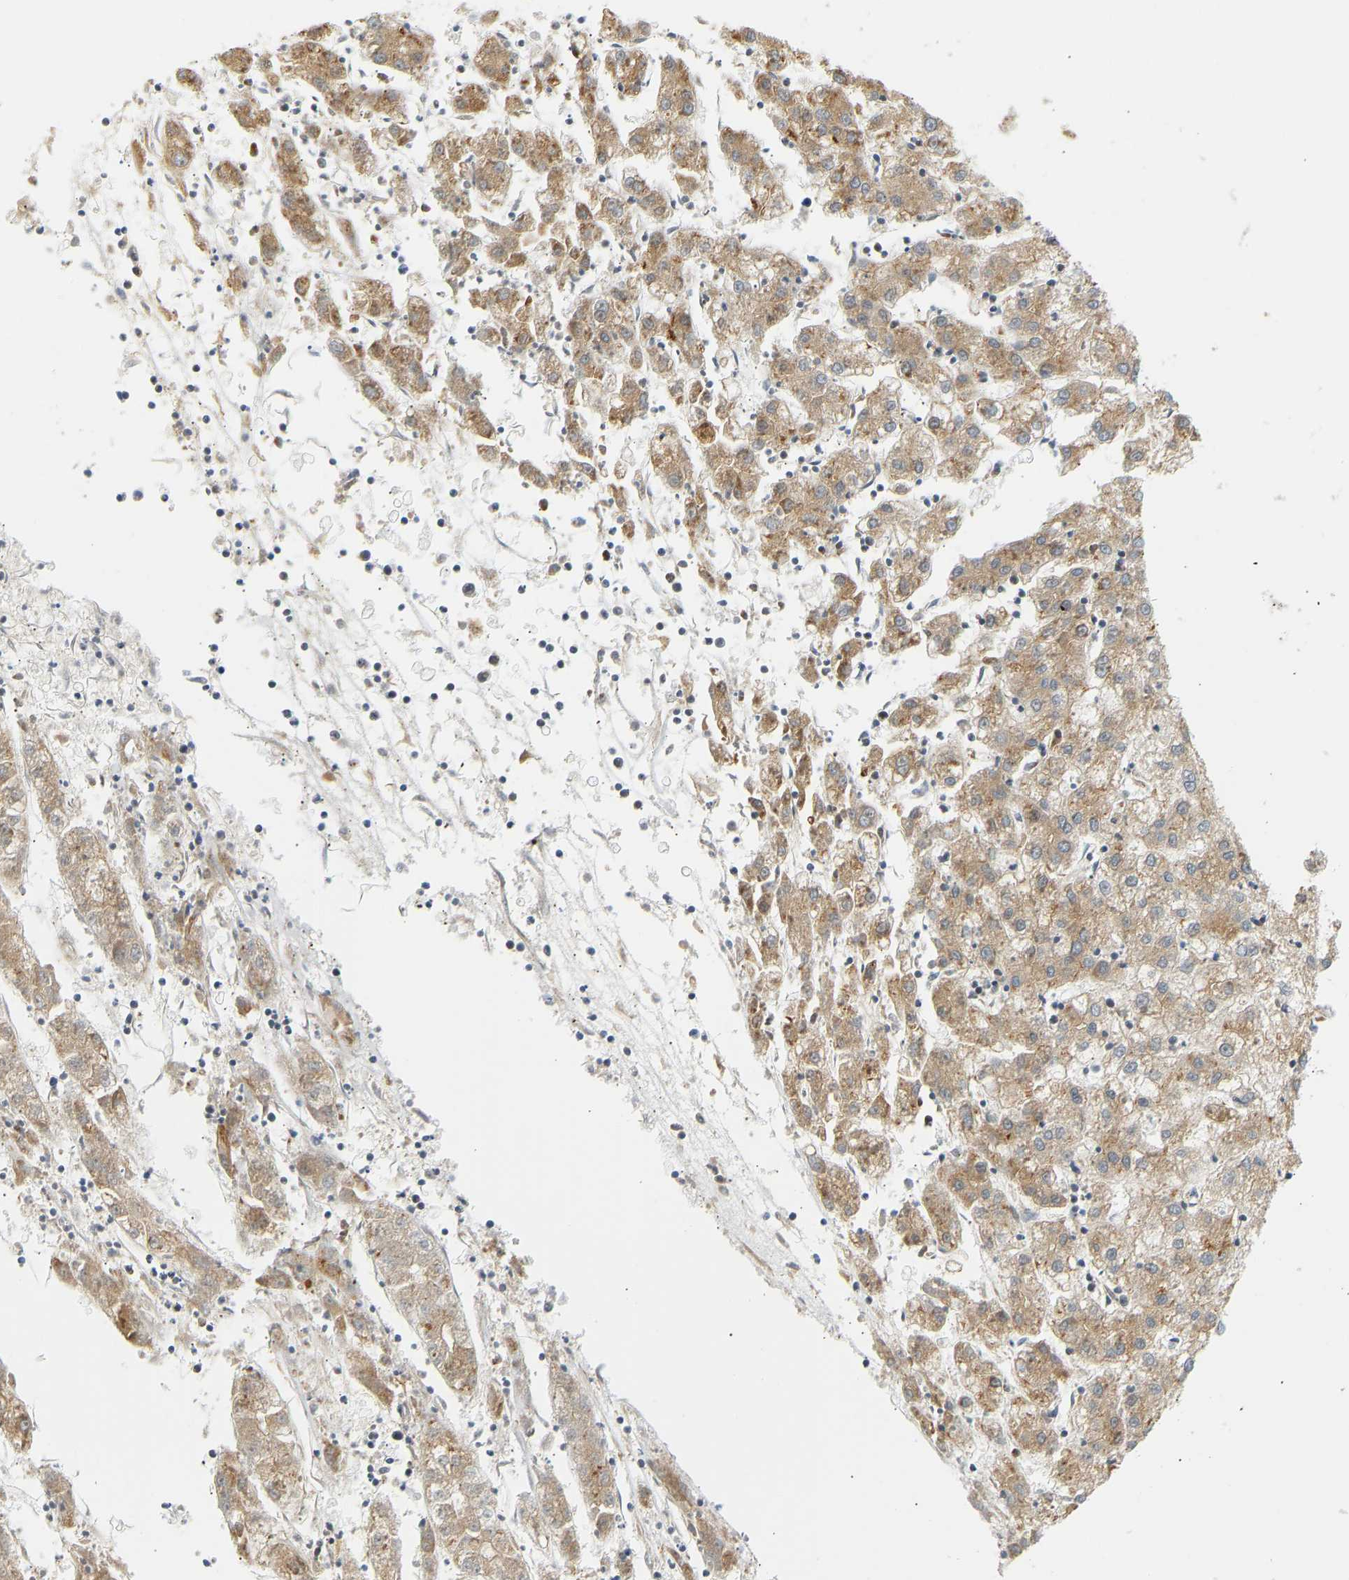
{"staining": {"intensity": "moderate", "quantity": ">75%", "location": "cytoplasmic/membranous"}, "tissue": "liver cancer", "cell_type": "Tumor cells", "image_type": "cancer", "snomed": [{"axis": "morphology", "description": "Carcinoma, Hepatocellular, NOS"}, {"axis": "topography", "description": "Liver"}], "caption": "Liver cancer (hepatocellular carcinoma) stained with a protein marker displays moderate staining in tumor cells.", "gene": "CEP57", "patient": {"sex": "male", "age": 72}}